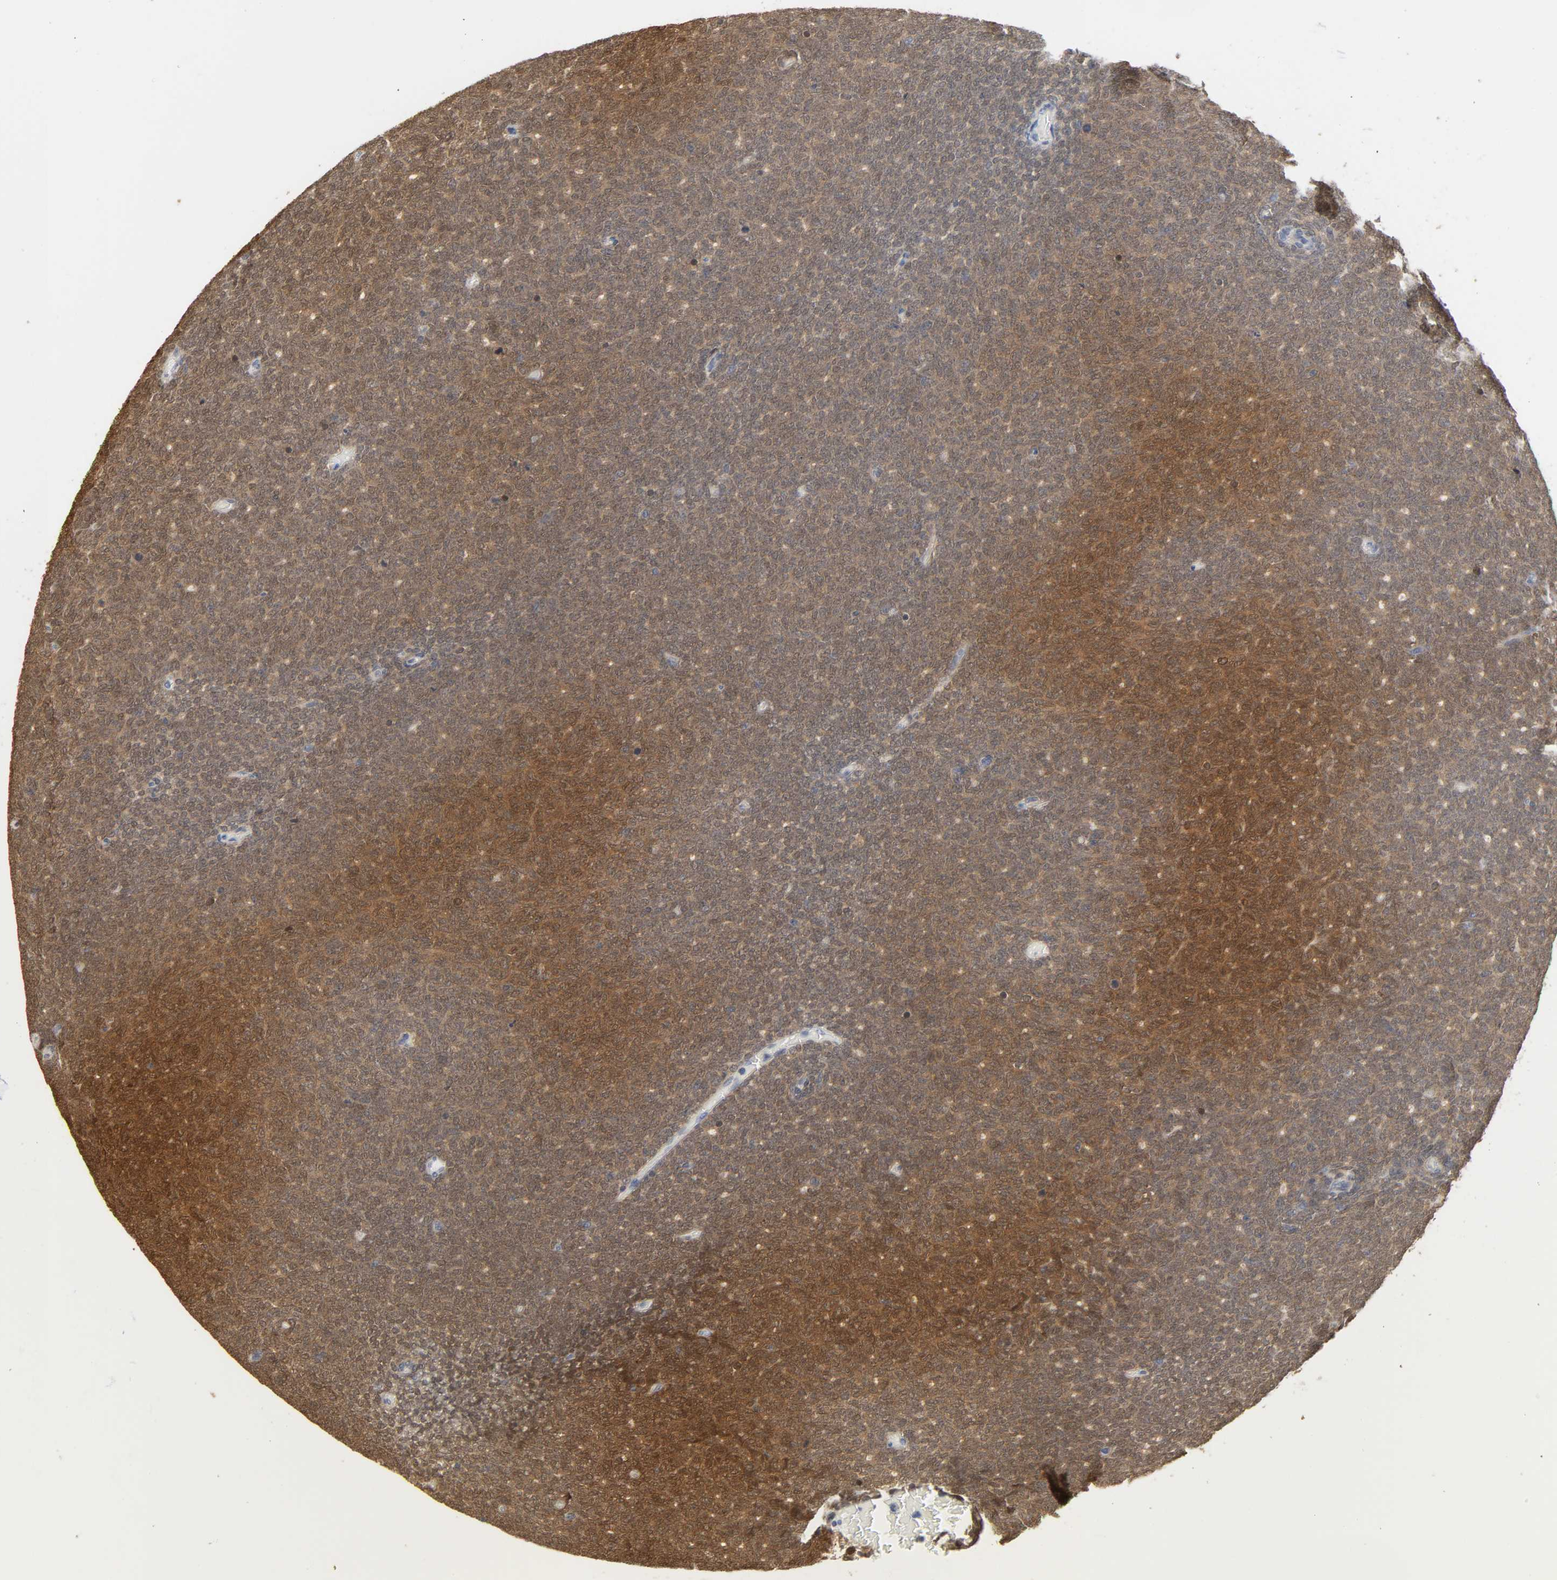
{"staining": {"intensity": "moderate", "quantity": ">75%", "location": "cytoplasmic/membranous,nuclear"}, "tissue": "renal cancer", "cell_type": "Tumor cells", "image_type": "cancer", "snomed": [{"axis": "morphology", "description": "Neoplasm, malignant, NOS"}, {"axis": "topography", "description": "Kidney"}], "caption": "Renal cancer (malignant neoplasm) stained with a brown dye displays moderate cytoplasmic/membranous and nuclear positive positivity in approximately >75% of tumor cells.", "gene": "MIF", "patient": {"sex": "male", "age": 28}}